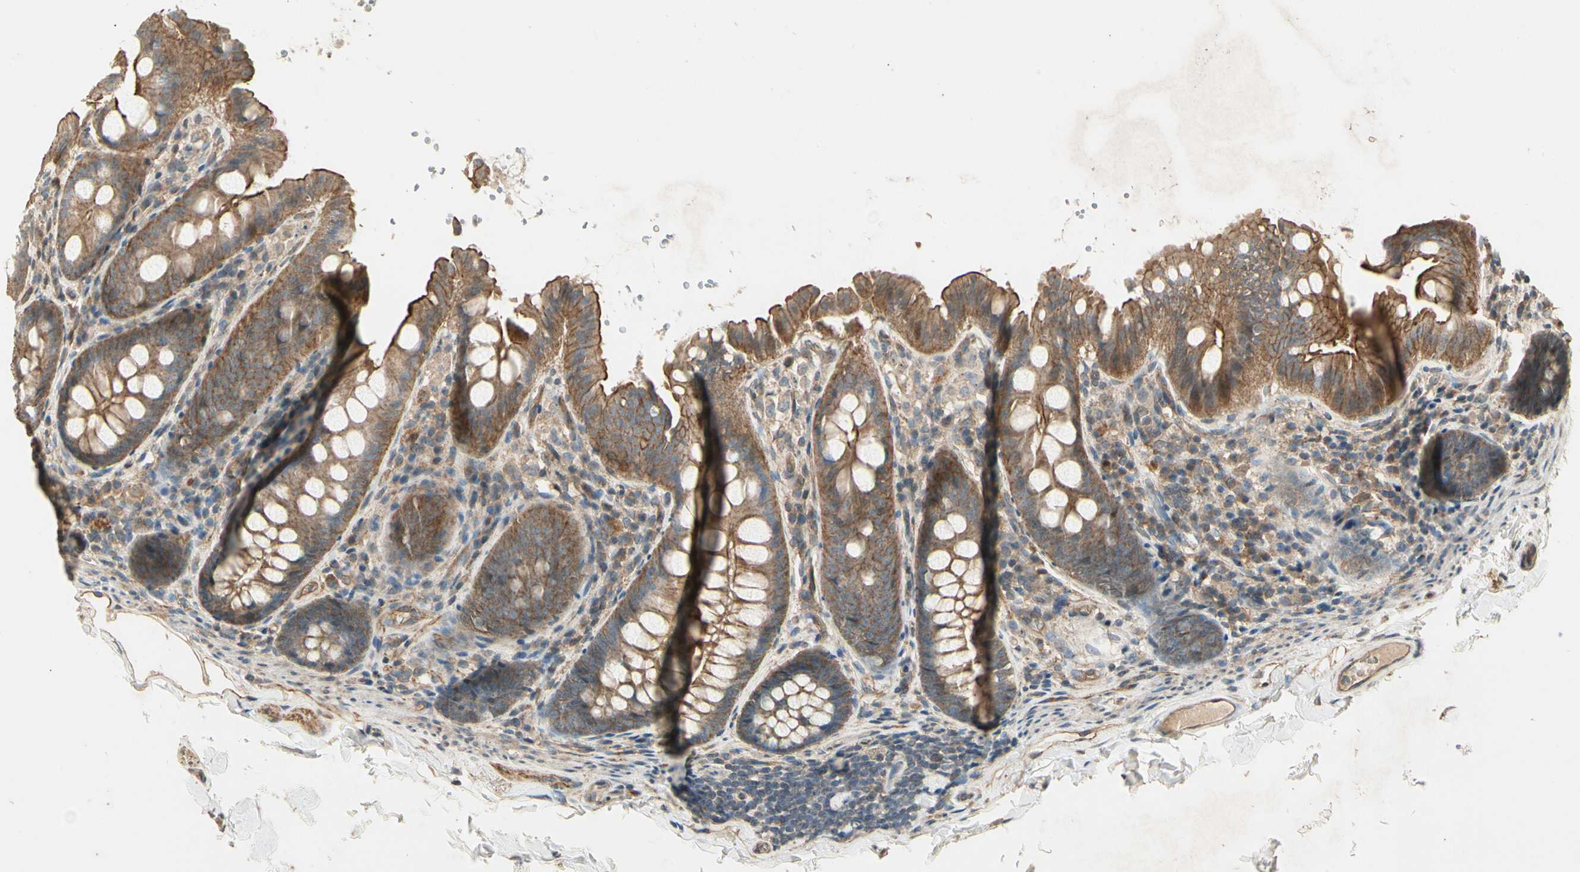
{"staining": {"intensity": "moderate", "quantity": ">75%", "location": "cytoplasmic/membranous"}, "tissue": "colon", "cell_type": "Endothelial cells", "image_type": "normal", "snomed": [{"axis": "morphology", "description": "Normal tissue, NOS"}, {"axis": "topography", "description": "Colon"}], "caption": "Immunohistochemistry (IHC) histopathology image of benign colon: human colon stained using immunohistochemistry (IHC) exhibits medium levels of moderate protein expression localized specifically in the cytoplasmic/membranous of endothelial cells, appearing as a cytoplasmic/membranous brown color.", "gene": "RNF180", "patient": {"sex": "female", "age": 61}}